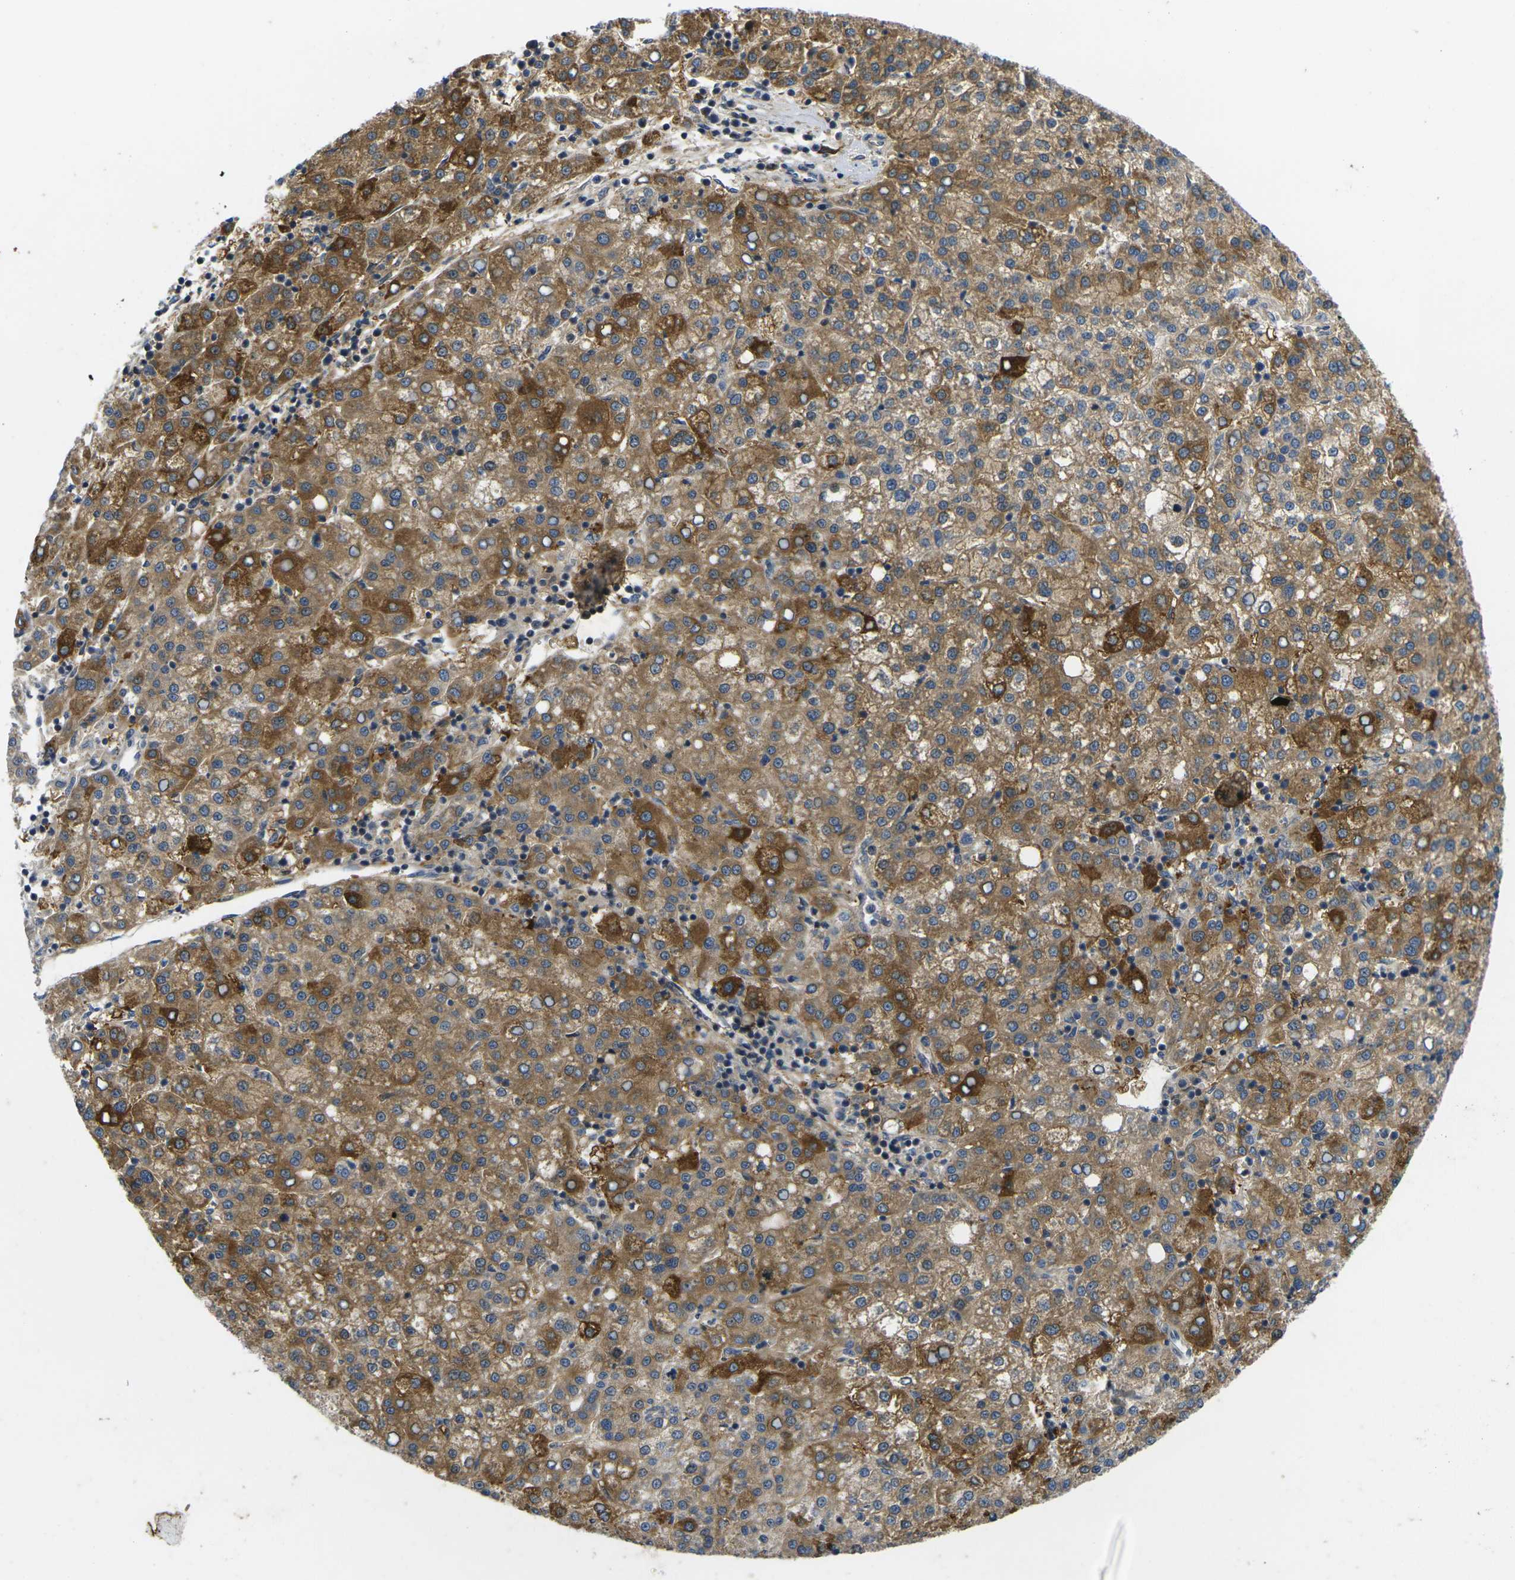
{"staining": {"intensity": "moderate", "quantity": ">75%", "location": "cytoplasmic/membranous"}, "tissue": "liver cancer", "cell_type": "Tumor cells", "image_type": "cancer", "snomed": [{"axis": "morphology", "description": "Carcinoma, Hepatocellular, NOS"}, {"axis": "topography", "description": "Liver"}], "caption": "Immunohistochemistry (IHC) (DAB (3,3'-diaminobenzidine)) staining of liver hepatocellular carcinoma shows moderate cytoplasmic/membranous protein expression in approximately >75% of tumor cells.", "gene": "ROBO2", "patient": {"sex": "female", "age": 58}}